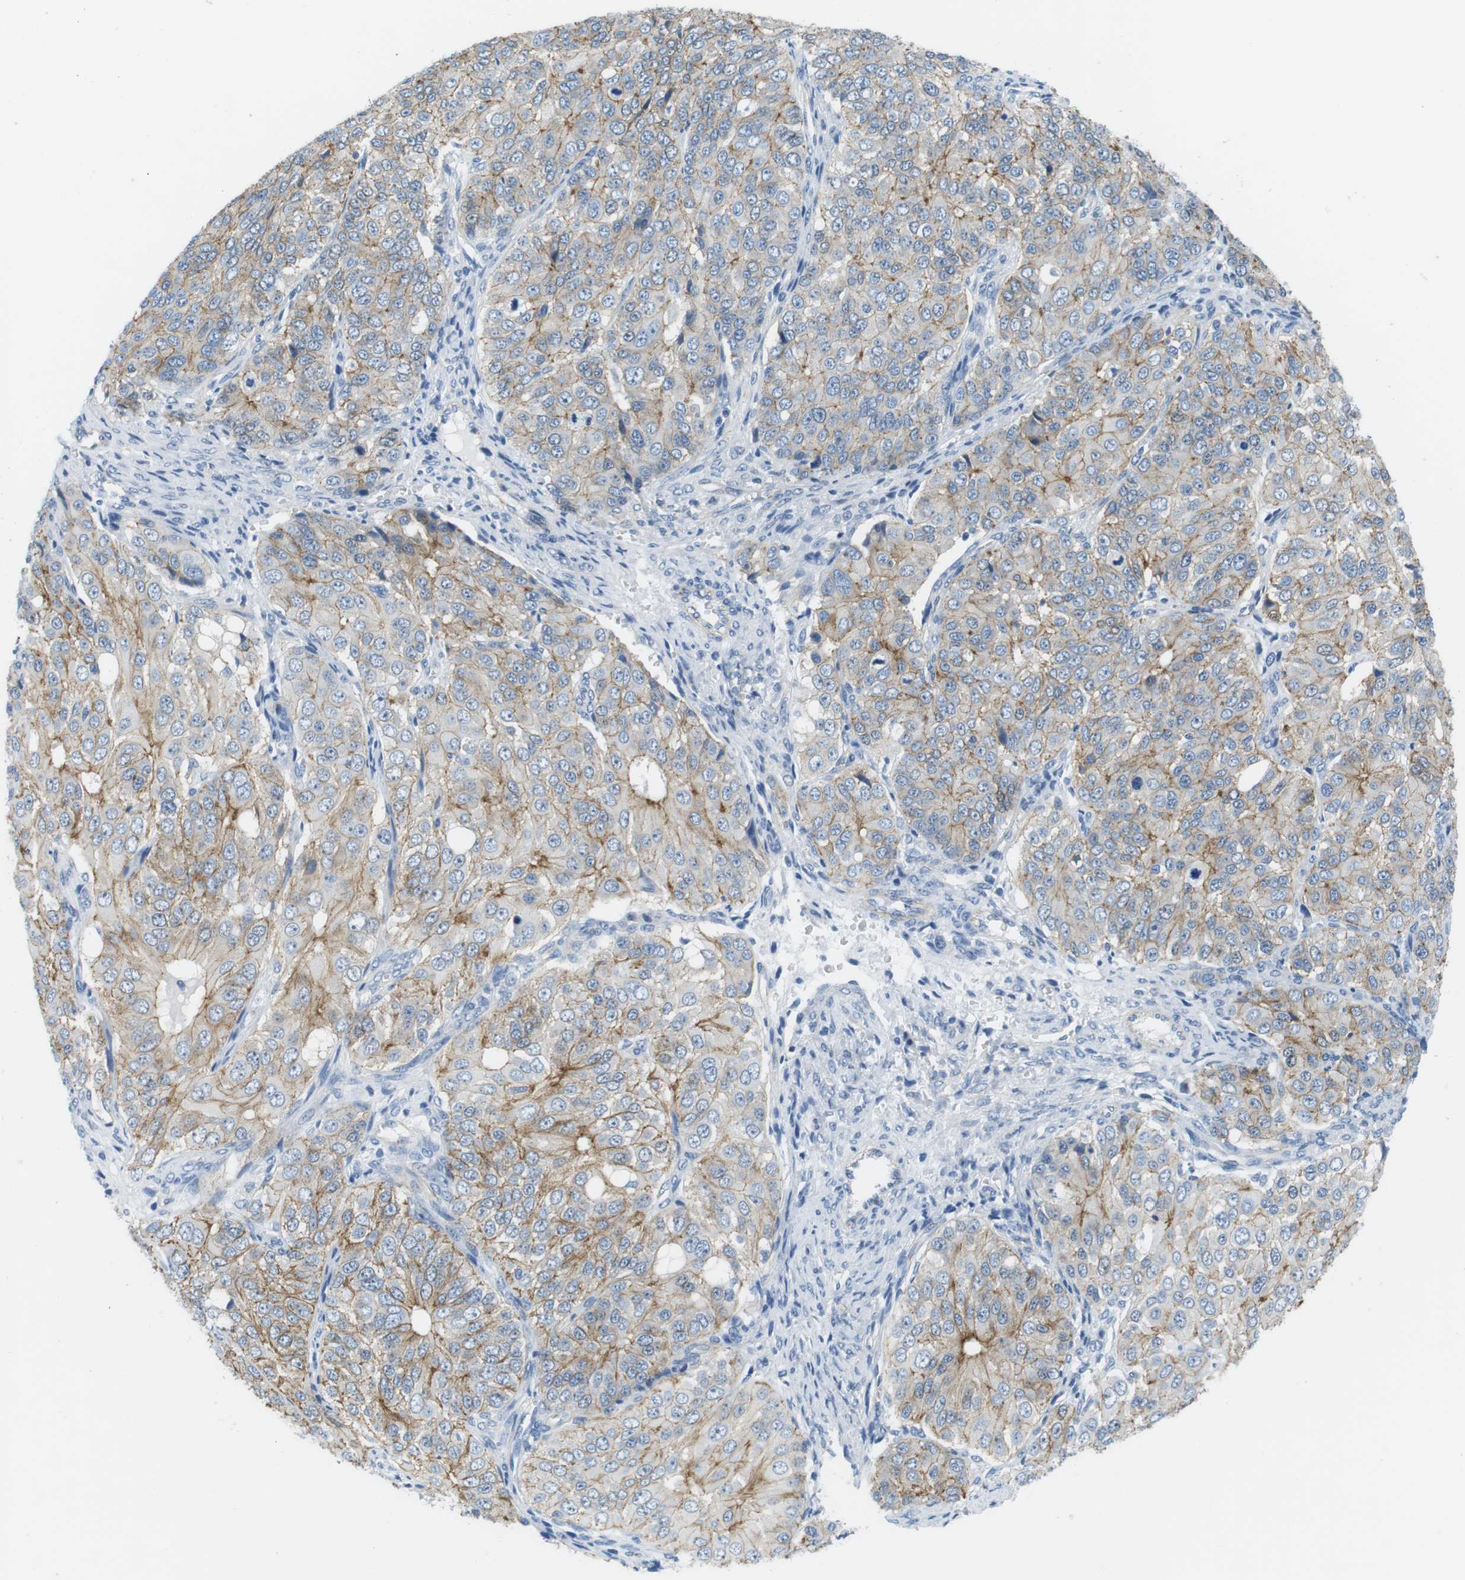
{"staining": {"intensity": "moderate", "quantity": ">75%", "location": "cytoplasmic/membranous"}, "tissue": "ovarian cancer", "cell_type": "Tumor cells", "image_type": "cancer", "snomed": [{"axis": "morphology", "description": "Carcinoma, endometroid"}, {"axis": "topography", "description": "Ovary"}], "caption": "Tumor cells show medium levels of moderate cytoplasmic/membranous positivity in about >75% of cells in human ovarian endometroid carcinoma.", "gene": "SLC6A6", "patient": {"sex": "female", "age": 51}}